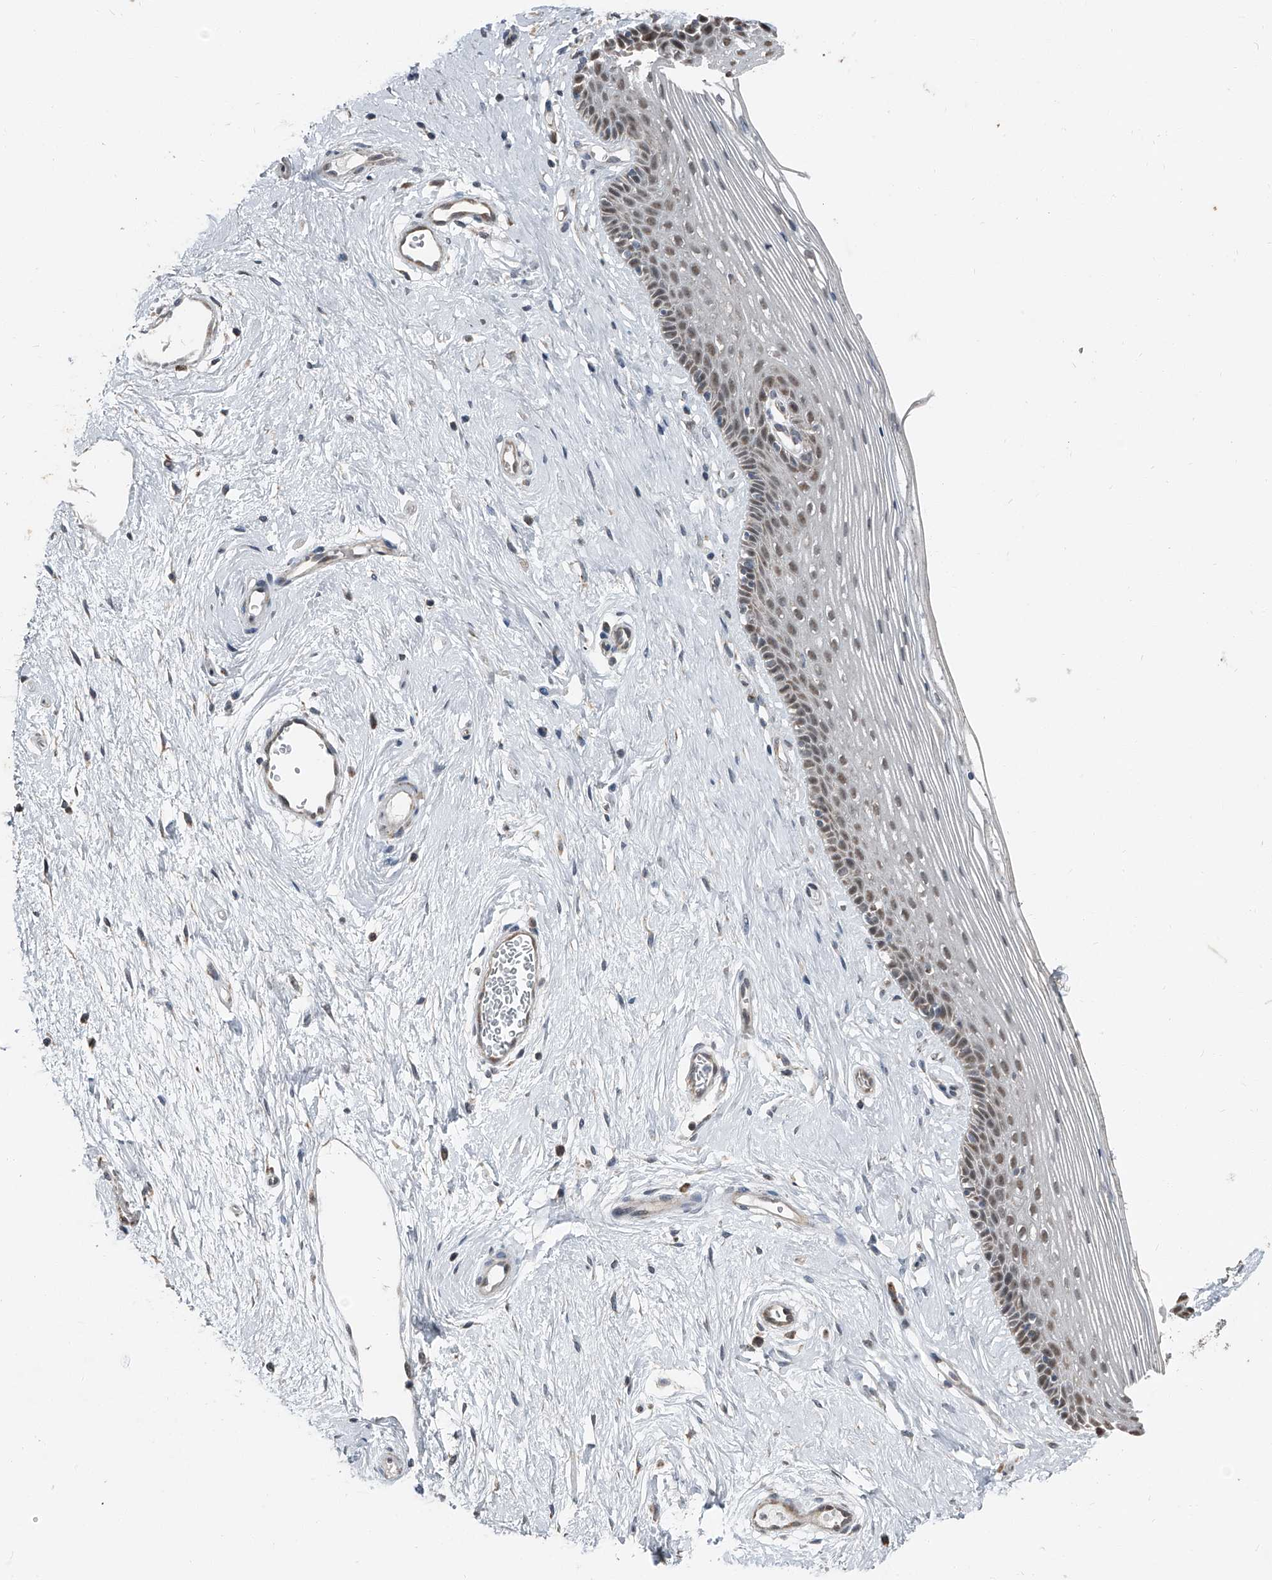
{"staining": {"intensity": "weak", "quantity": "25%-75%", "location": "nuclear"}, "tissue": "vagina", "cell_type": "Squamous epithelial cells", "image_type": "normal", "snomed": [{"axis": "morphology", "description": "Normal tissue, NOS"}, {"axis": "topography", "description": "Vagina"}], "caption": "Benign vagina shows weak nuclear expression in about 25%-75% of squamous epithelial cells, visualized by immunohistochemistry.", "gene": "CHRNA7", "patient": {"sex": "female", "age": 46}}